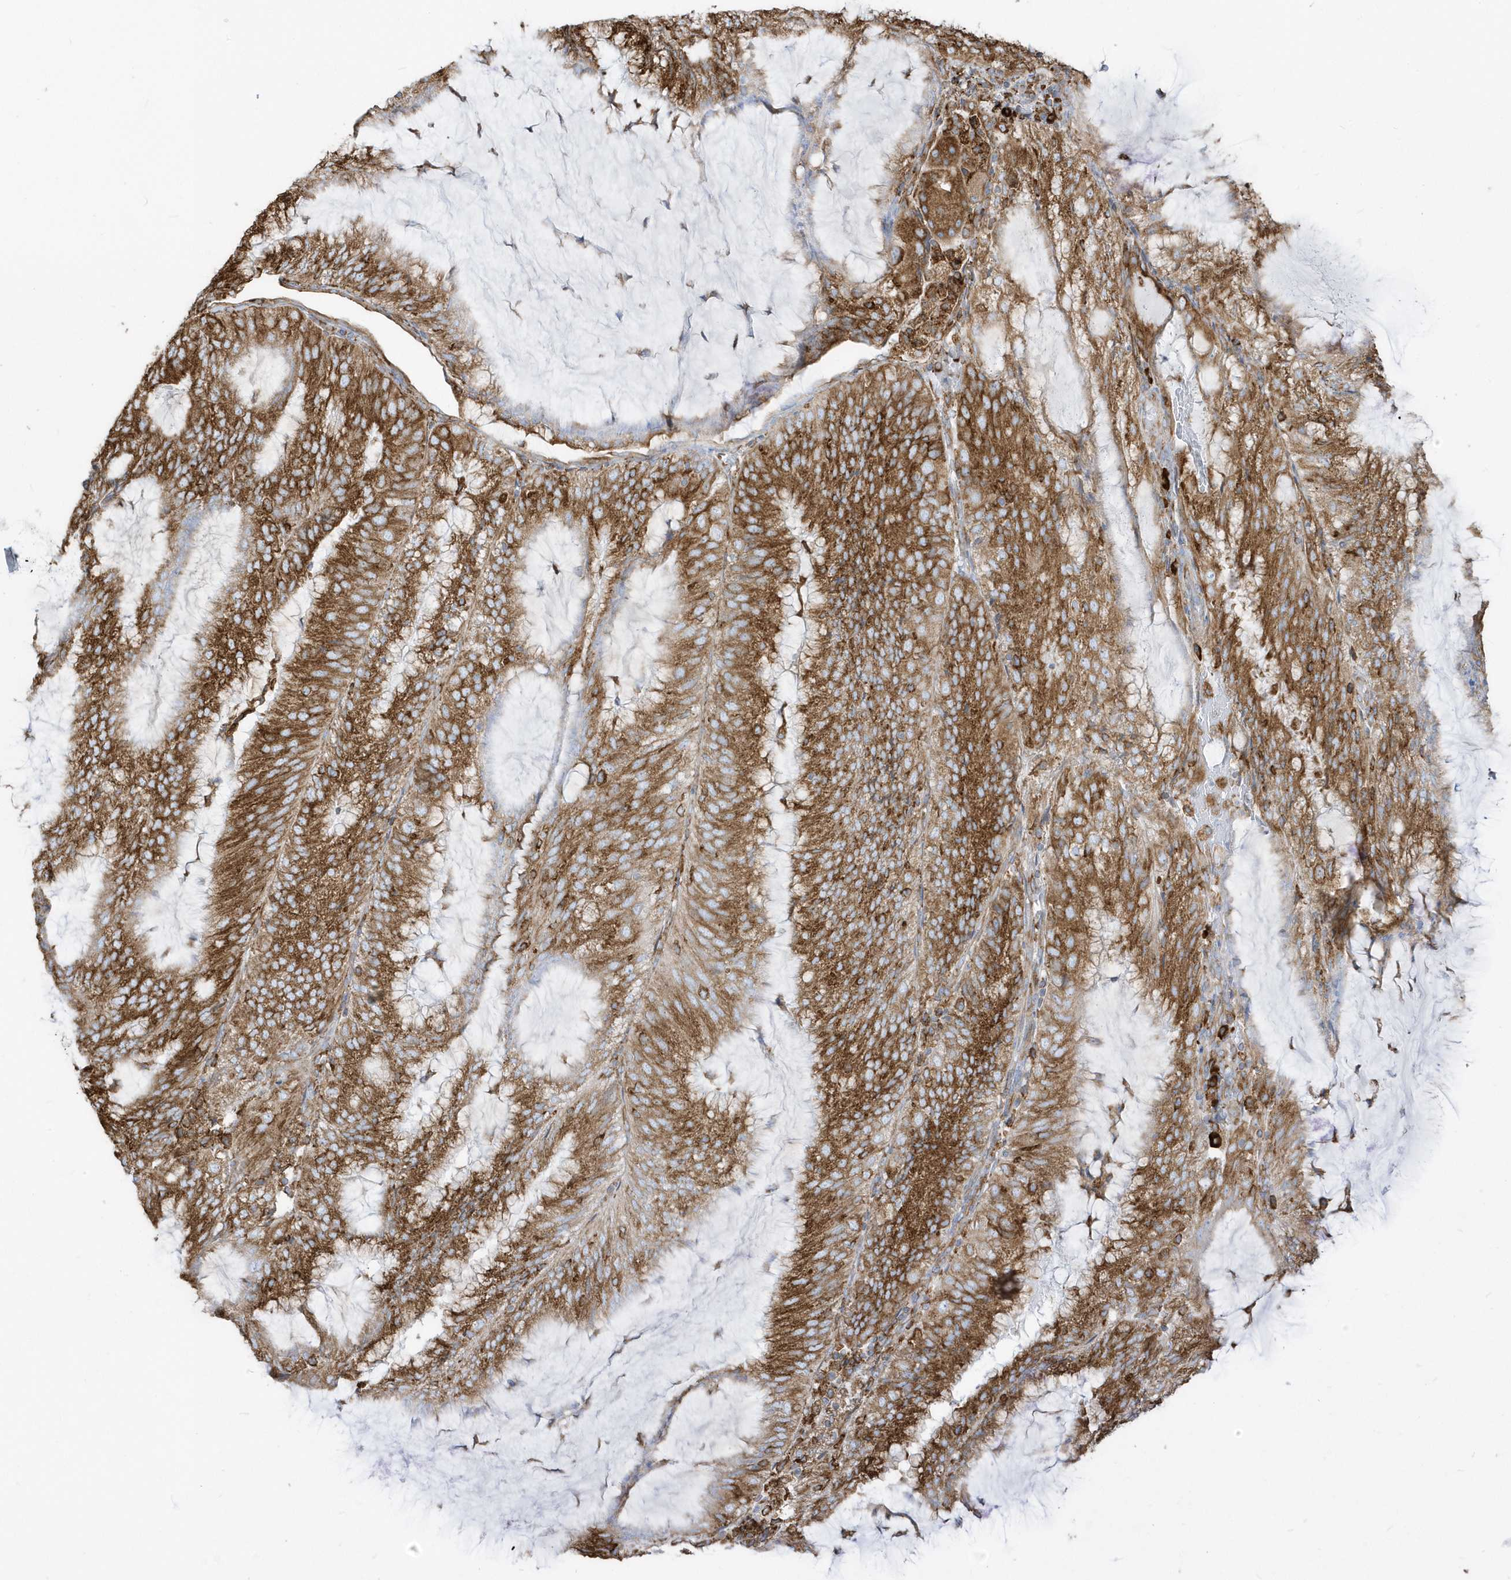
{"staining": {"intensity": "strong", "quantity": ">75%", "location": "cytoplasmic/membranous"}, "tissue": "endometrial cancer", "cell_type": "Tumor cells", "image_type": "cancer", "snomed": [{"axis": "morphology", "description": "Adenocarcinoma, NOS"}, {"axis": "topography", "description": "Endometrium"}], "caption": "Endometrial cancer stained with a protein marker displays strong staining in tumor cells.", "gene": "PDIA6", "patient": {"sex": "female", "age": 81}}